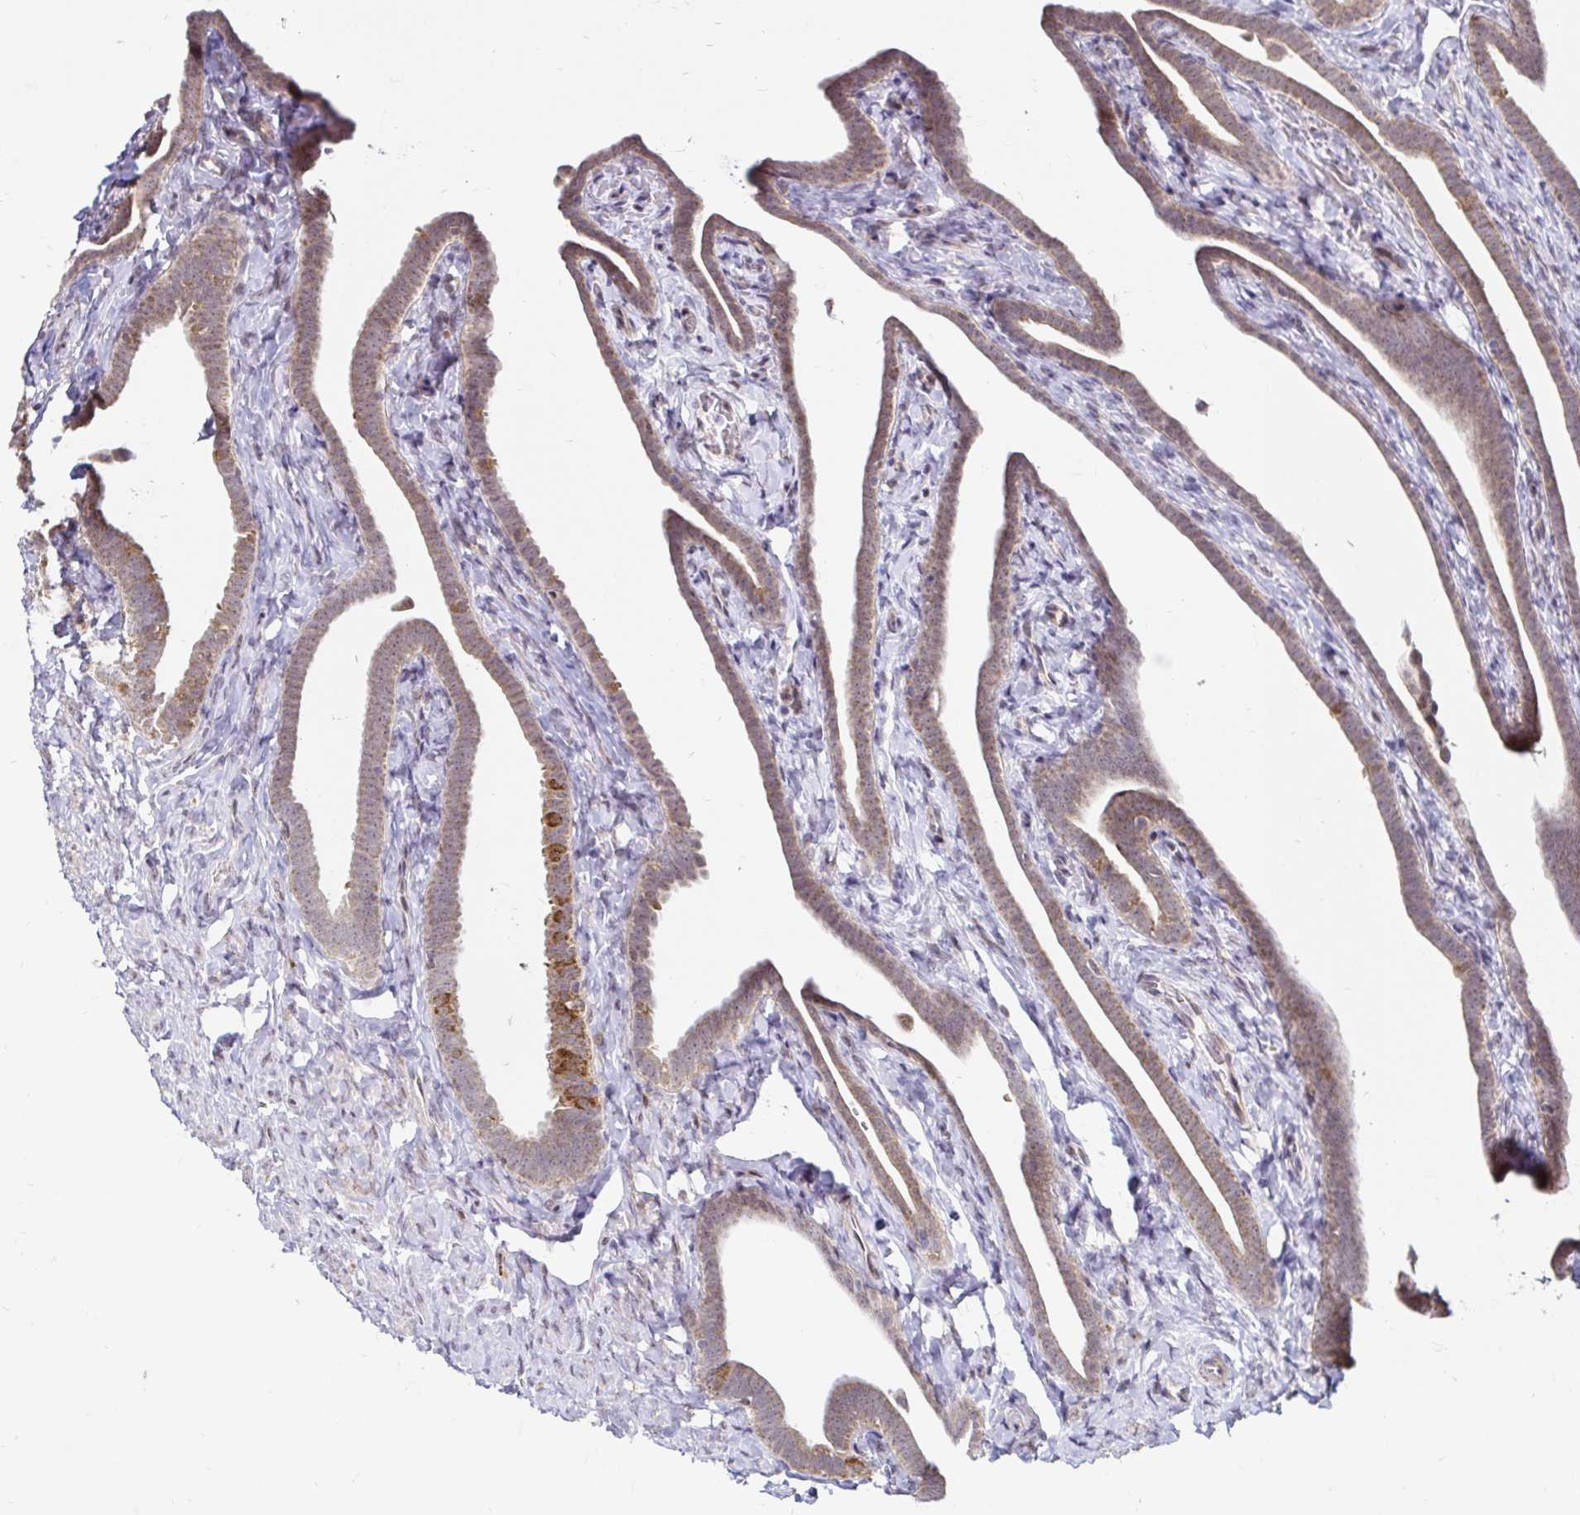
{"staining": {"intensity": "moderate", "quantity": ">75%", "location": "cytoplasmic/membranous"}, "tissue": "fallopian tube", "cell_type": "Glandular cells", "image_type": "normal", "snomed": [{"axis": "morphology", "description": "Normal tissue, NOS"}, {"axis": "topography", "description": "Fallopian tube"}], "caption": "A micrograph of fallopian tube stained for a protein demonstrates moderate cytoplasmic/membranous brown staining in glandular cells. The staining is performed using DAB (3,3'-diaminobenzidine) brown chromogen to label protein expression. The nuclei are counter-stained blue using hematoxylin.", "gene": "TIMM50", "patient": {"sex": "female", "age": 69}}